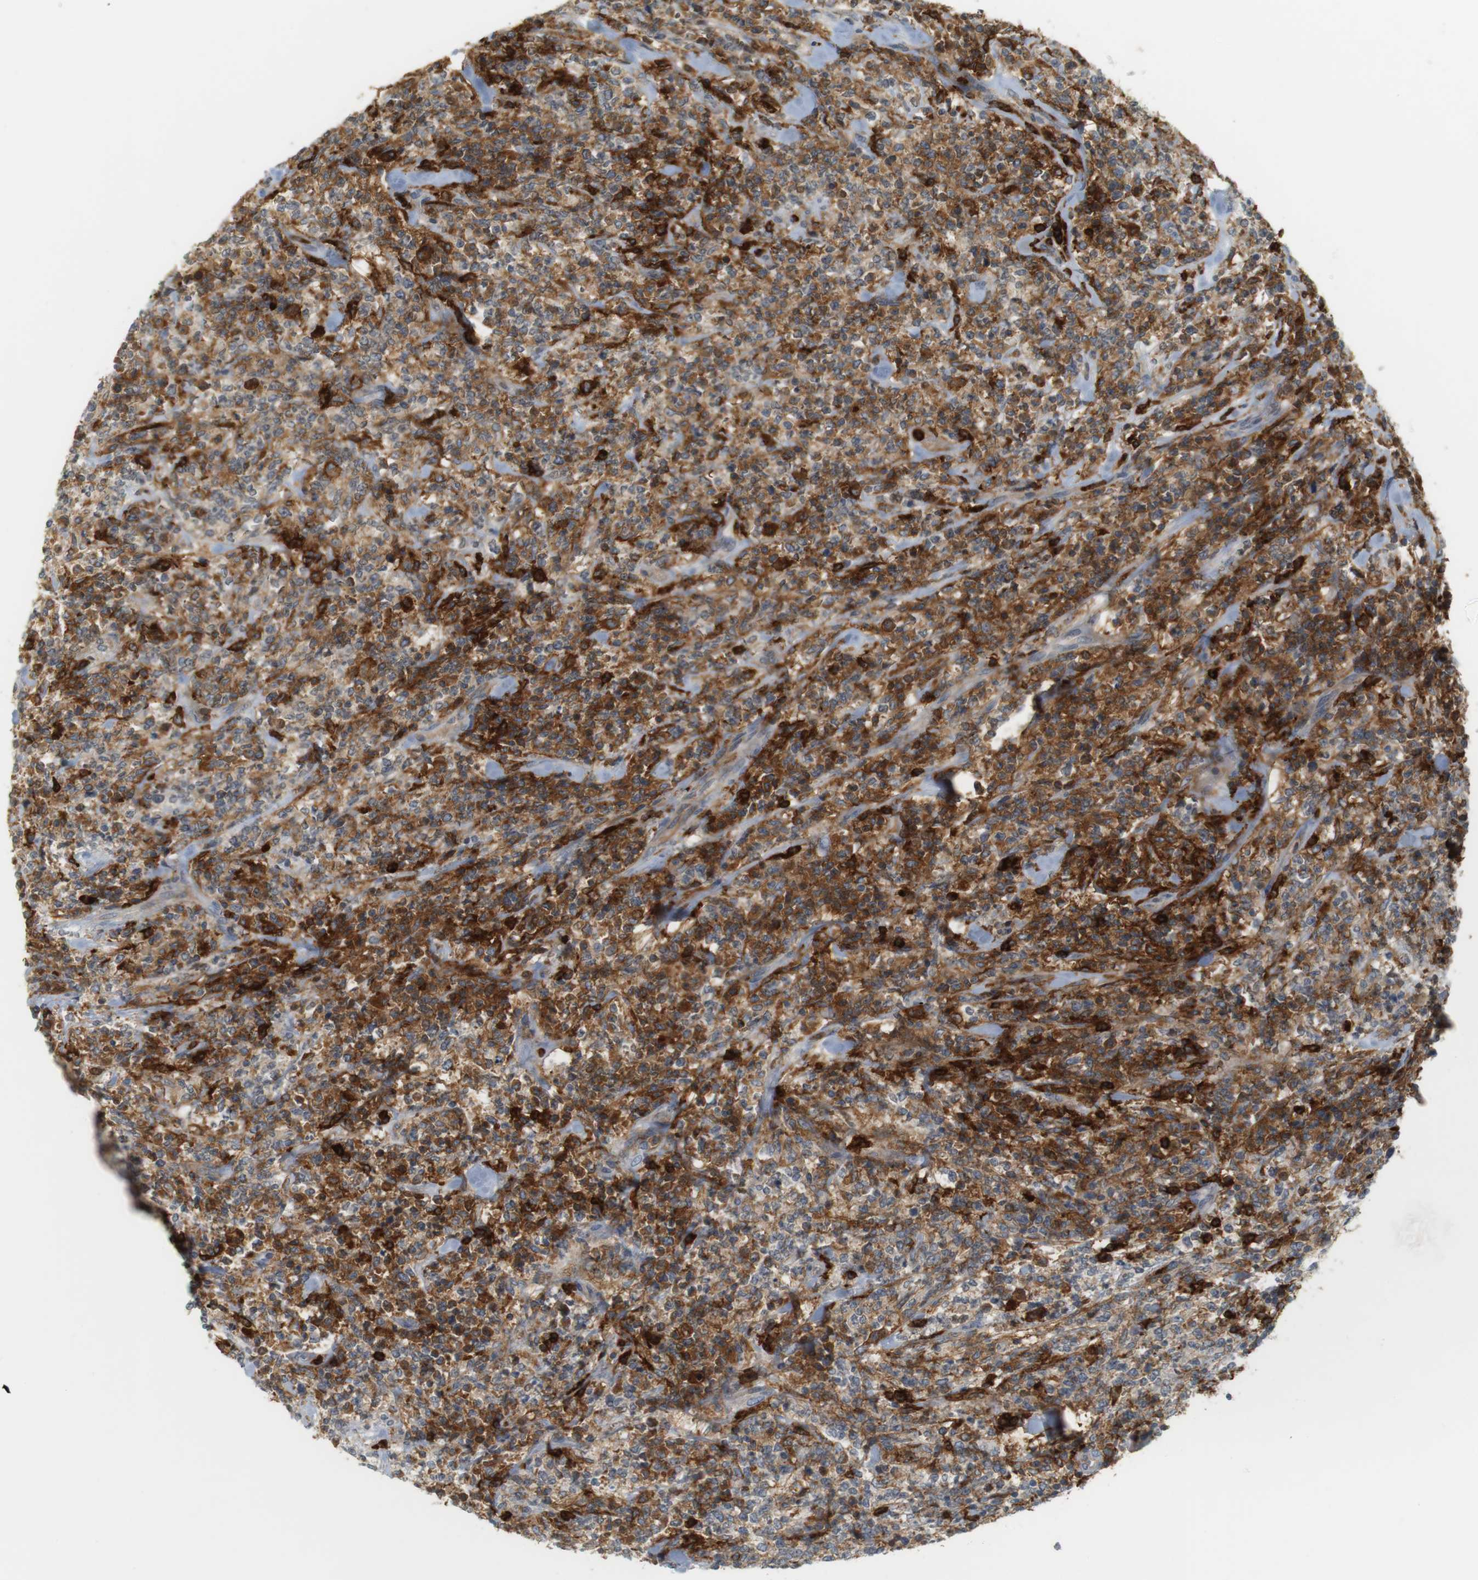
{"staining": {"intensity": "moderate", "quantity": ">75%", "location": "cytoplasmic/membranous"}, "tissue": "lymphoma", "cell_type": "Tumor cells", "image_type": "cancer", "snomed": [{"axis": "morphology", "description": "Malignant lymphoma, non-Hodgkin's type, High grade"}, {"axis": "topography", "description": "Soft tissue"}], "caption": "A high-resolution micrograph shows immunohistochemistry (IHC) staining of lymphoma, which exhibits moderate cytoplasmic/membranous expression in about >75% of tumor cells.", "gene": "SIRPA", "patient": {"sex": "male", "age": 18}}